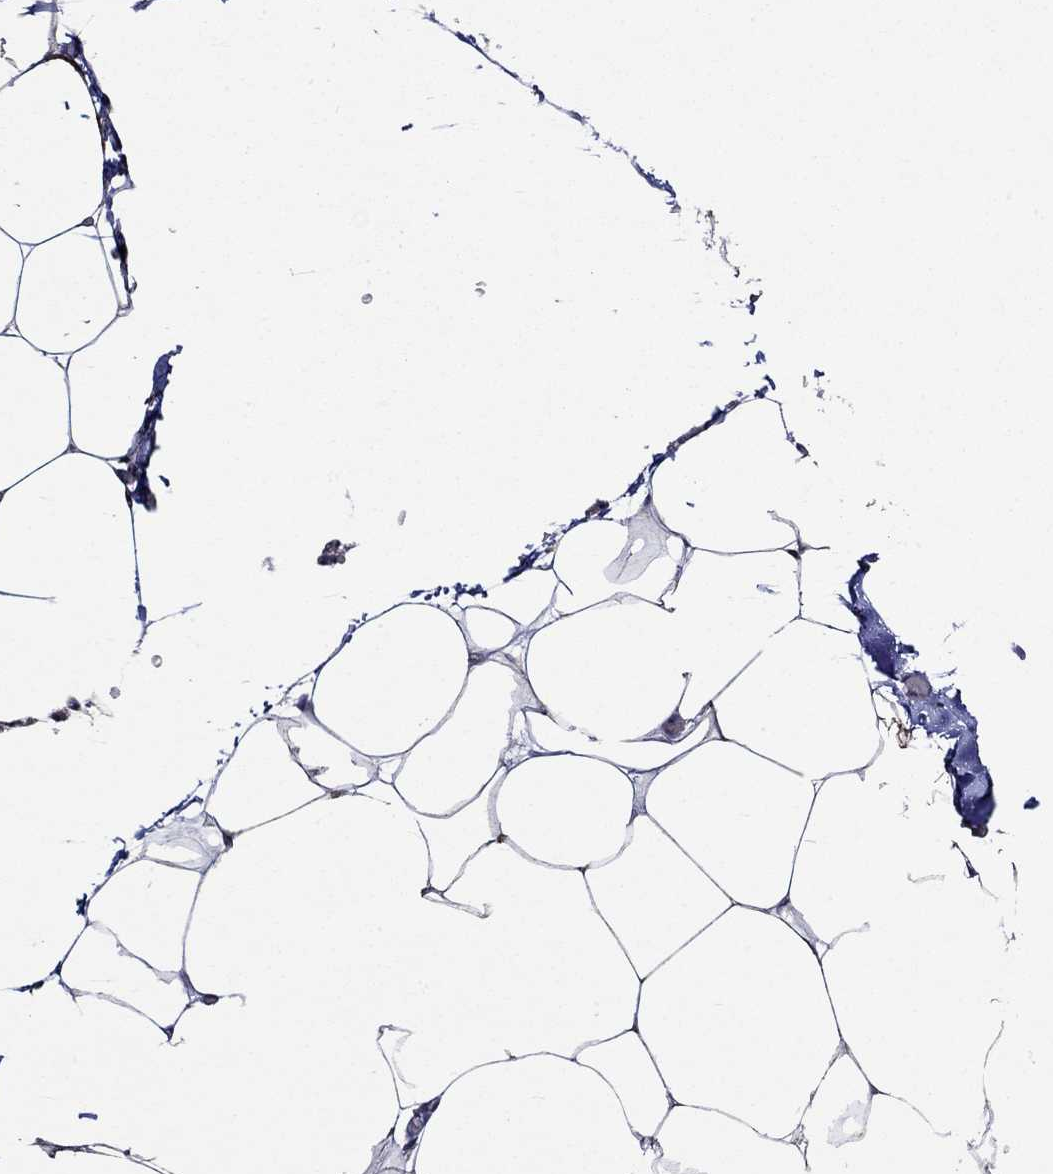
{"staining": {"intensity": "negative", "quantity": "none", "location": "none"}, "tissue": "adipose tissue", "cell_type": "Adipocytes", "image_type": "normal", "snomed": [{"axis": "morphology", "description": "Normal tissue, NOS"}, {"axis": "topography", "description": "Adipose tissue"}], "caption": "The photomicrograph shows no staining of adipocytes in unremarkable adipose tissue. (Brightfield microscopy of DAB (3,3'-diaminobenzidine) immunohistochemistry (IHC) at high magnification).", "gene": "CRYAB", "patient": {"sex": "male", "age": 57}}